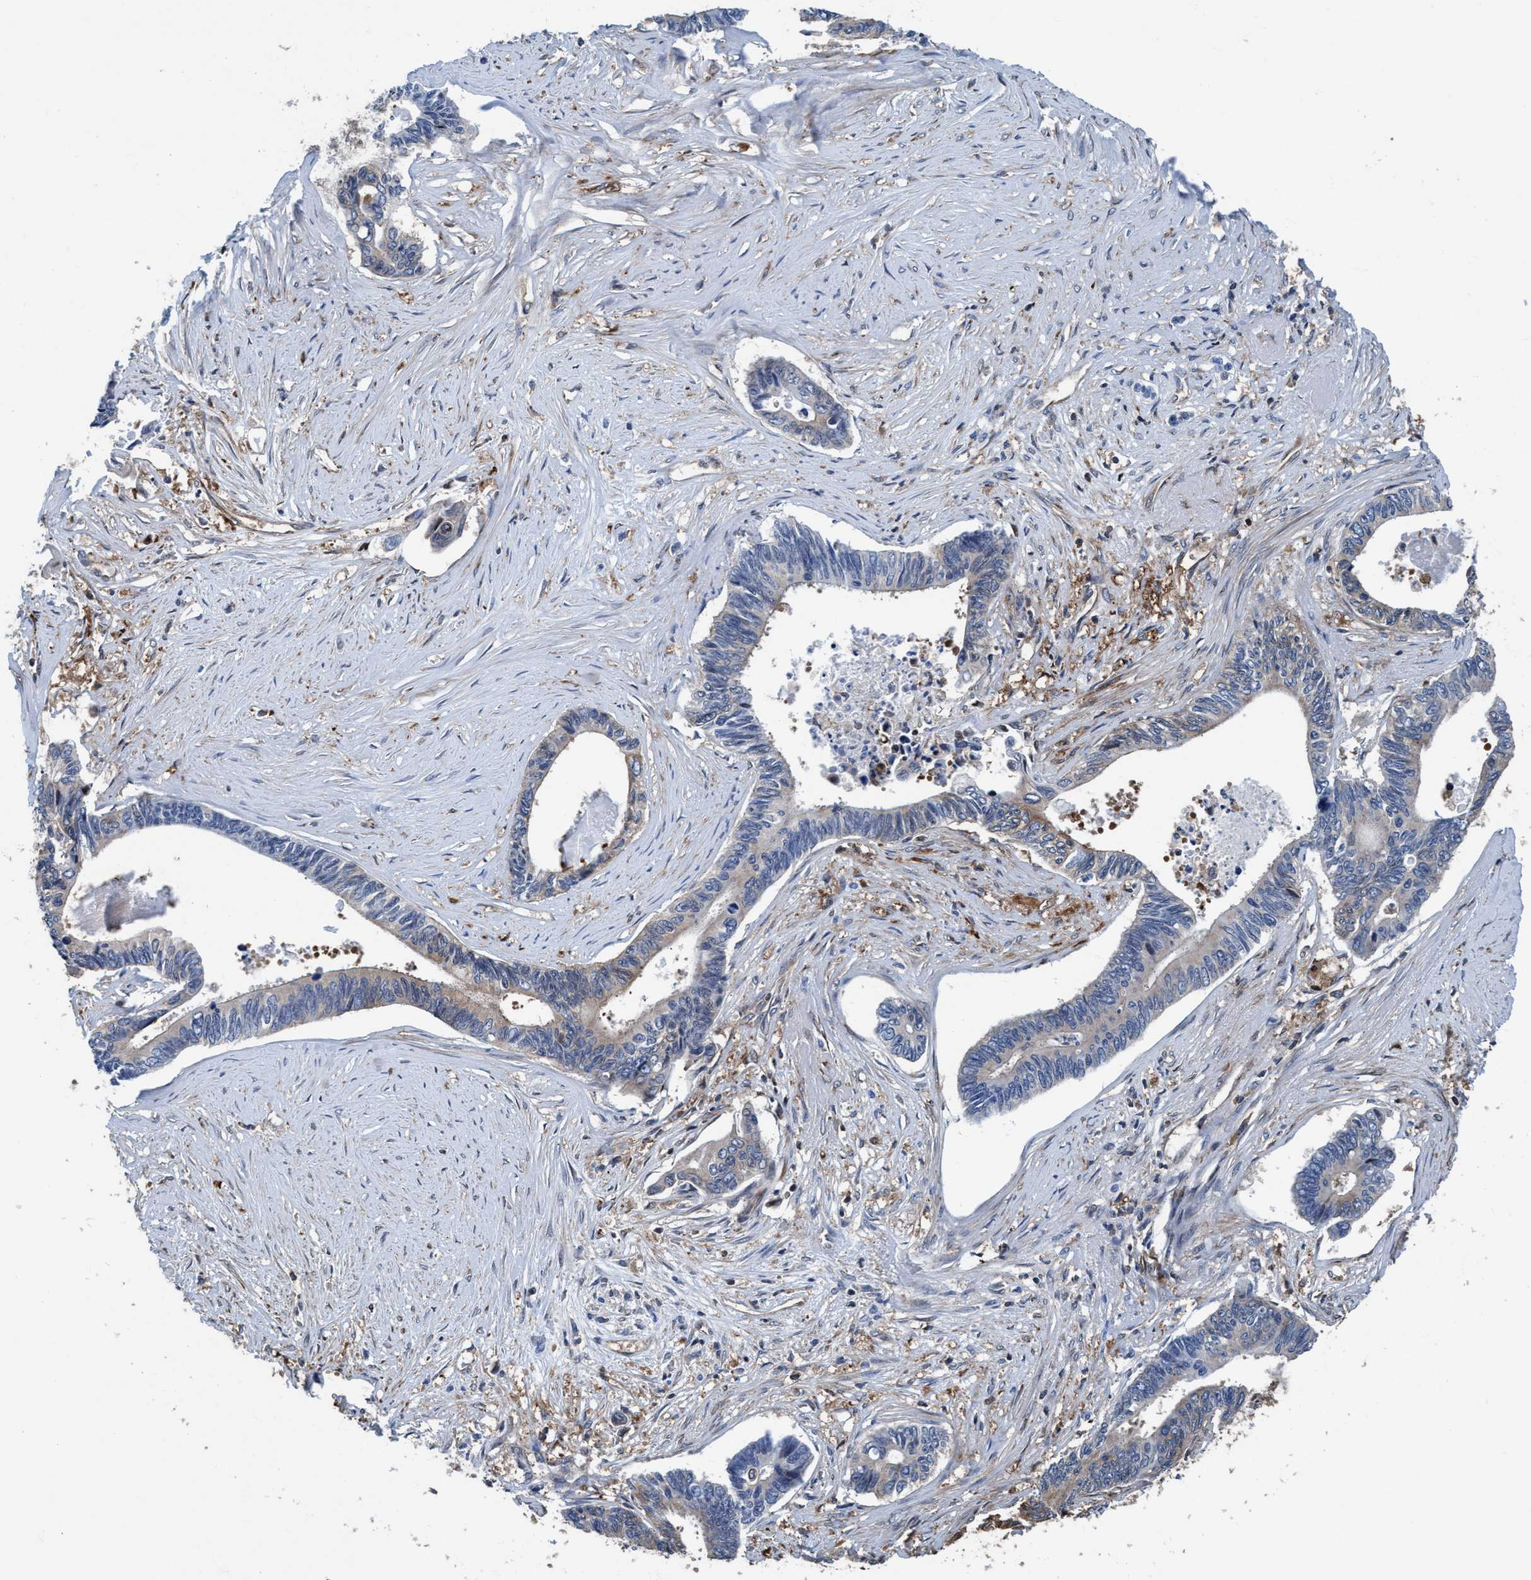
{"staining": {"intensity": "weak", "quantity": "<25%", "location": "cytoplasmic/membranous"}, "tissue": "pancreatic cancer", "cell_type": "Tumor cells", "image_type": "cancer", "snomed": [{"axis": "morphology", "description": "Adenocarcinoma, NOS"}, {"axis": "topography", "description": "Pancreas"}], "caption": "Immunohistochemistry (IHC) histopathology image of neoplastic tissue: pancreatic cancer (adenocarcinoma) stained with DAB (3,3'-diaminobenzidine) displays no significant protein staining in tumor cells.", "gene": "NMT1", "patient": {"sex": "female", "age": 70}}